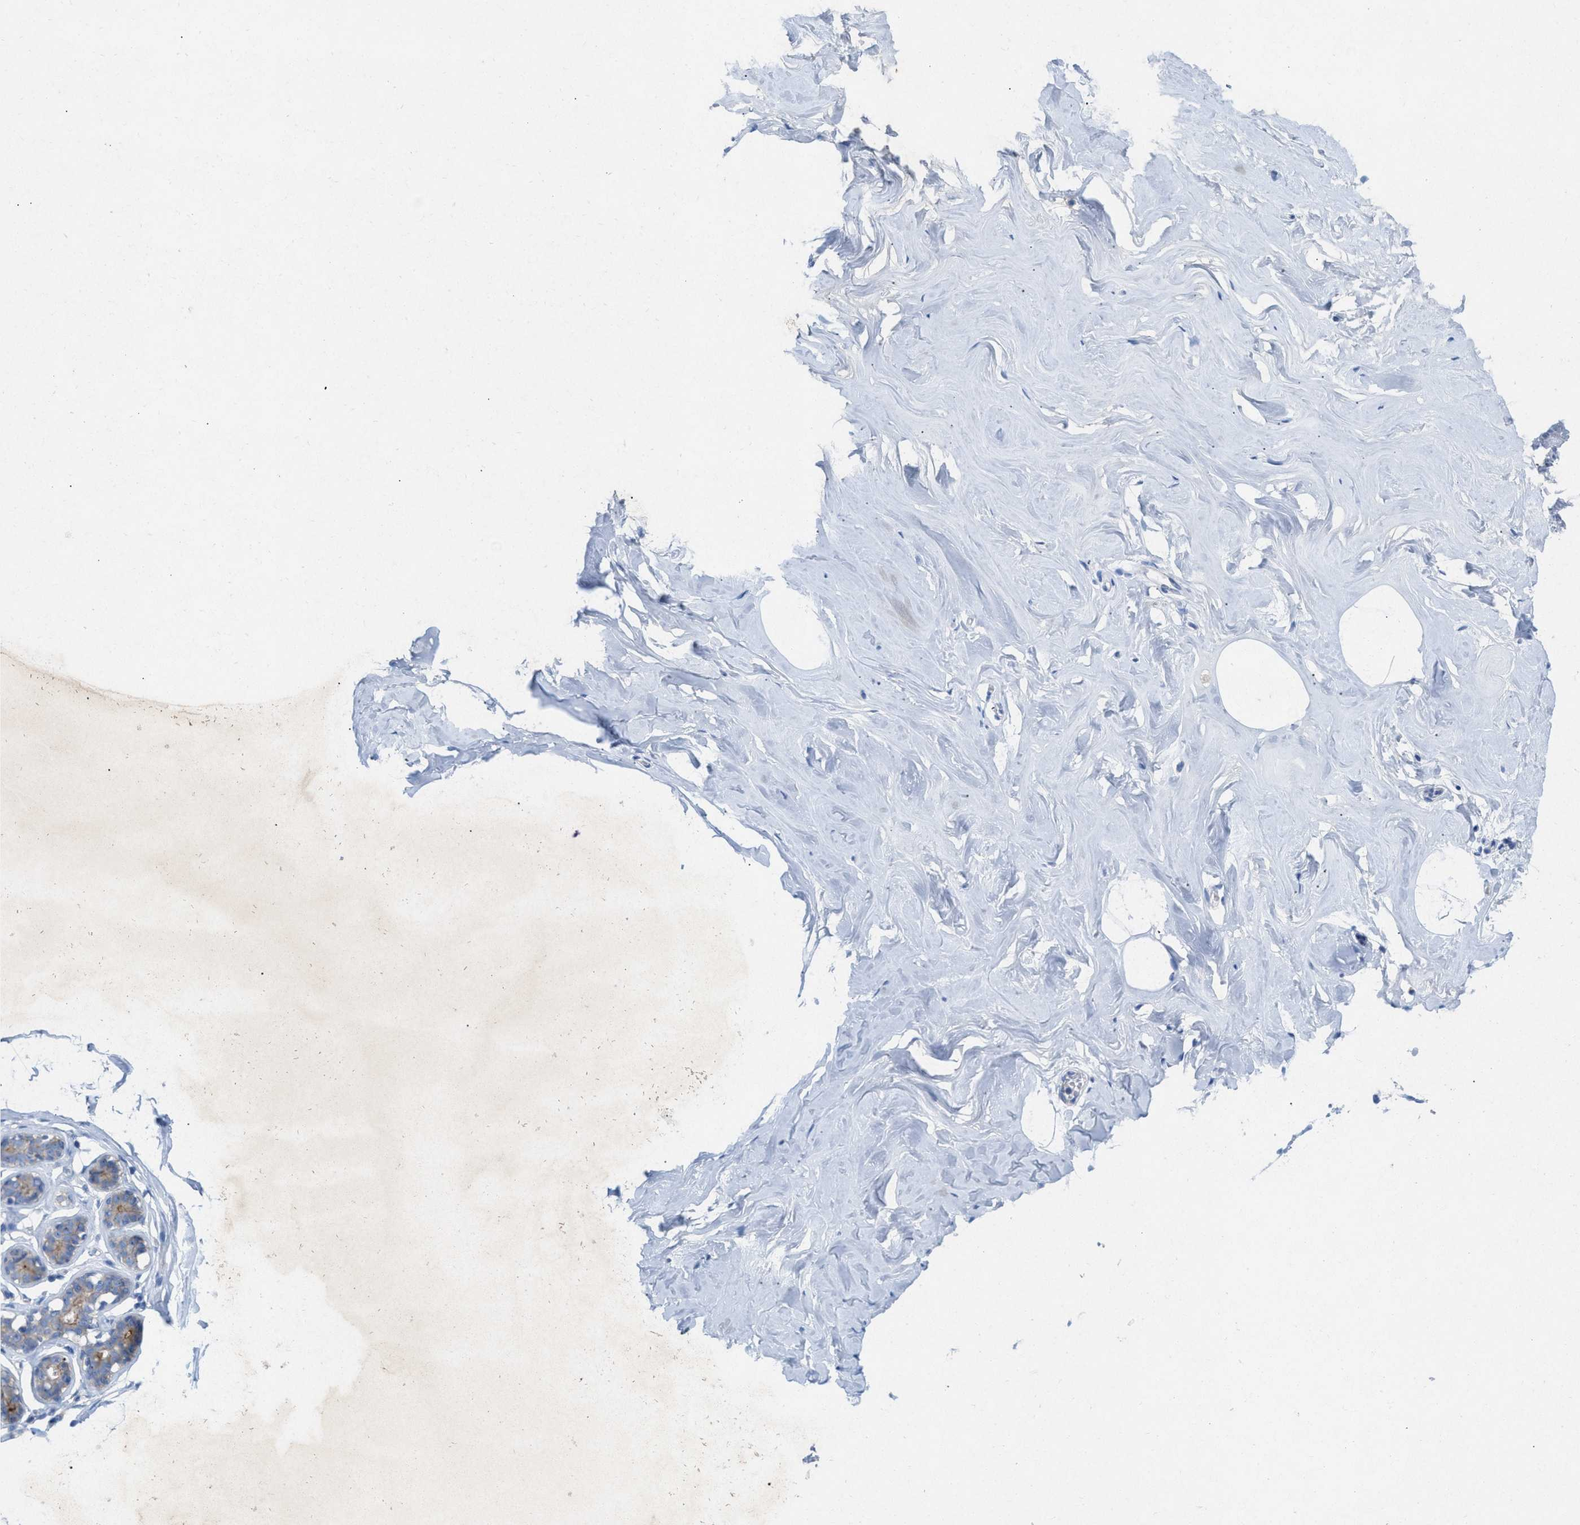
{"staining": {"intensity": "negative", "quantity": "none", "location": "none"}, "tissue": "adipose tissue", "cell_type": "Adipocytes", "image_type": "normal", "snomed": [{"axis": "morphology", "description": "Normal tissue, NOS"}, {"axis": "morphology", "description": "Fibrosis, NOS"}, {"axis": "topography", "description": "Breast"}, {"axis": "topography", "description": "Adipose tissue"}], "caption": "Histopathology image shows no significant protein staining in adipocytes of unremarkable adipose tissue.", "gene": "CKLF", "patient": {"sex": "female", "age": 39}}